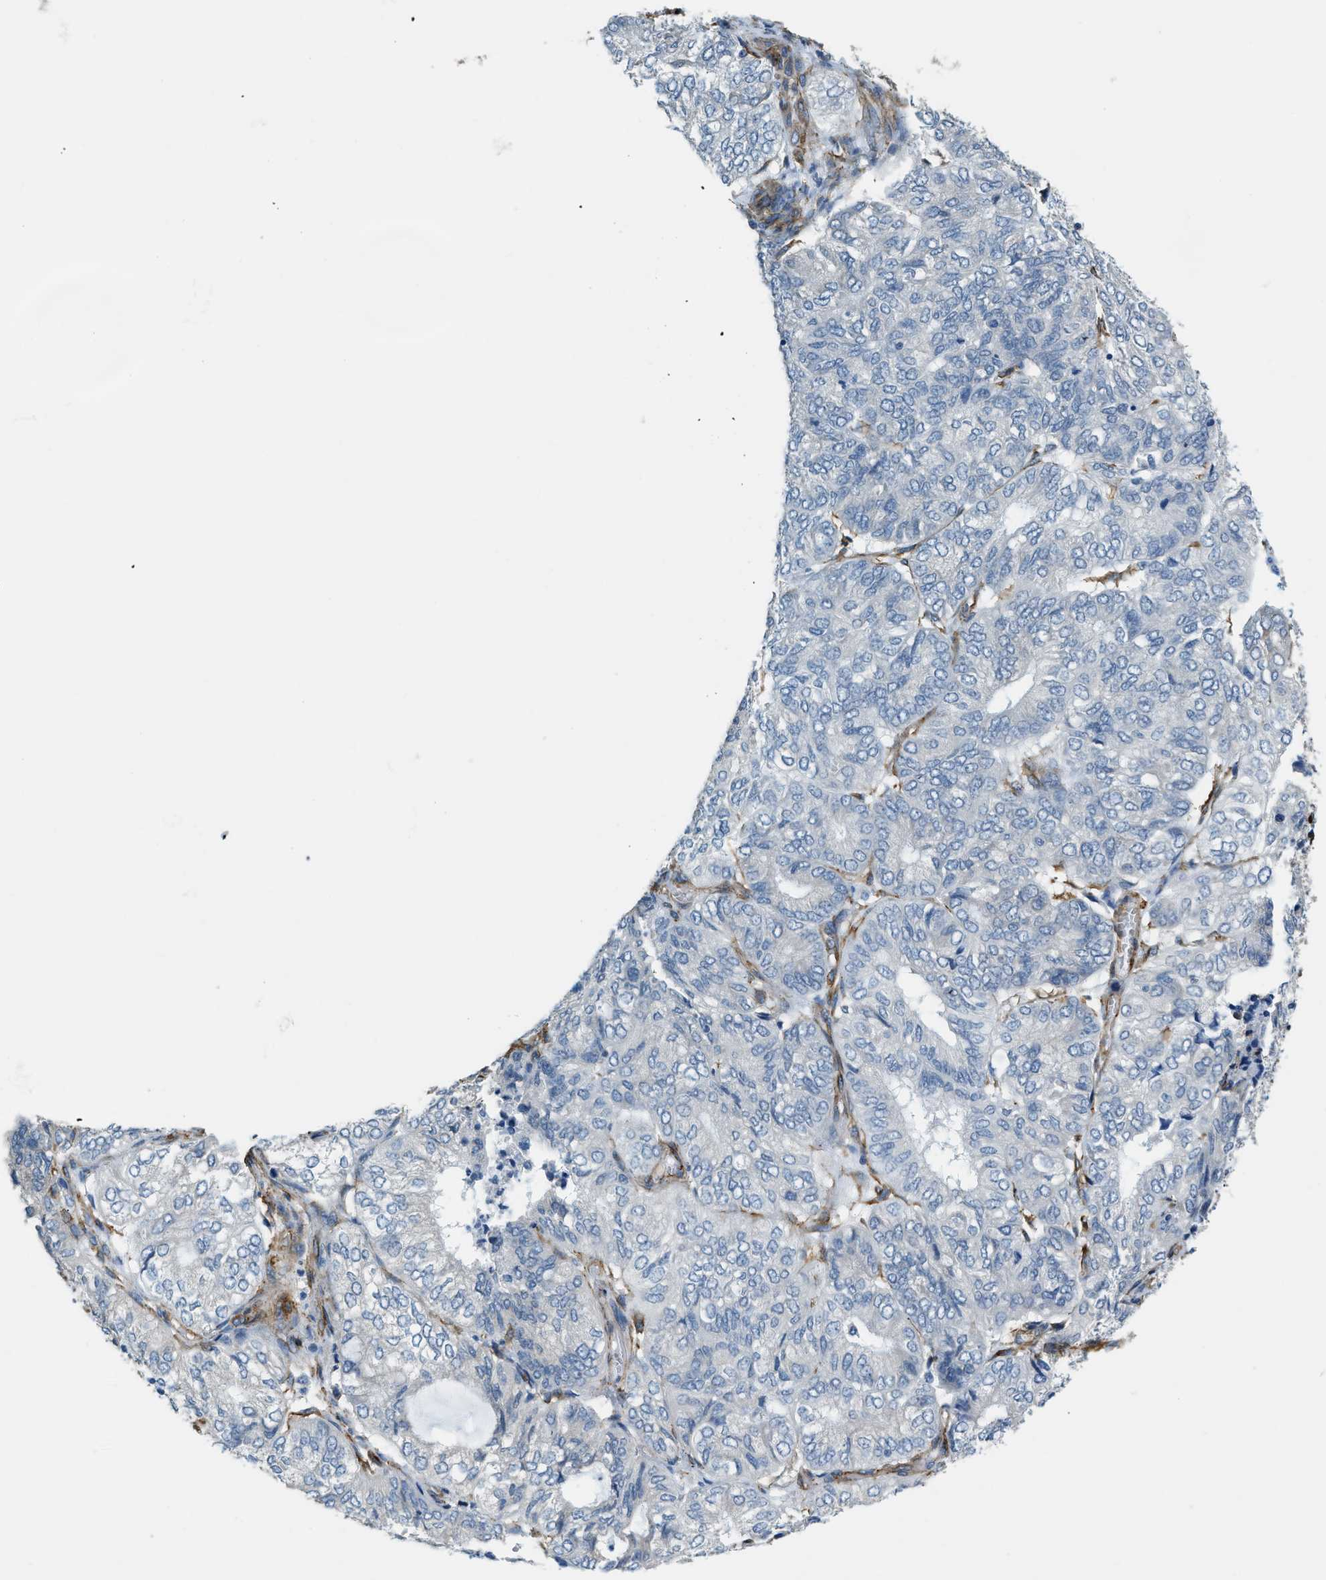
{"staining": {"intensity": "negative", "quantity": "none", "location": "none"}, "tissue": "endometrial cancer", "cell_type": "Tumor cells", "image_type": "cancer", "snomed": [{"axis": "morphology", "description": "Adenocarcinoma, NOS"}, {"axis": "topography", "description": "Uterus"}], "caption": "Immunohistochemical staining of adenocarcinoma (endometrial) demonstrates no significant staining in tumor cells.", "gene": "TMEM43", "patient": {"sex": "female", "age": 60}}